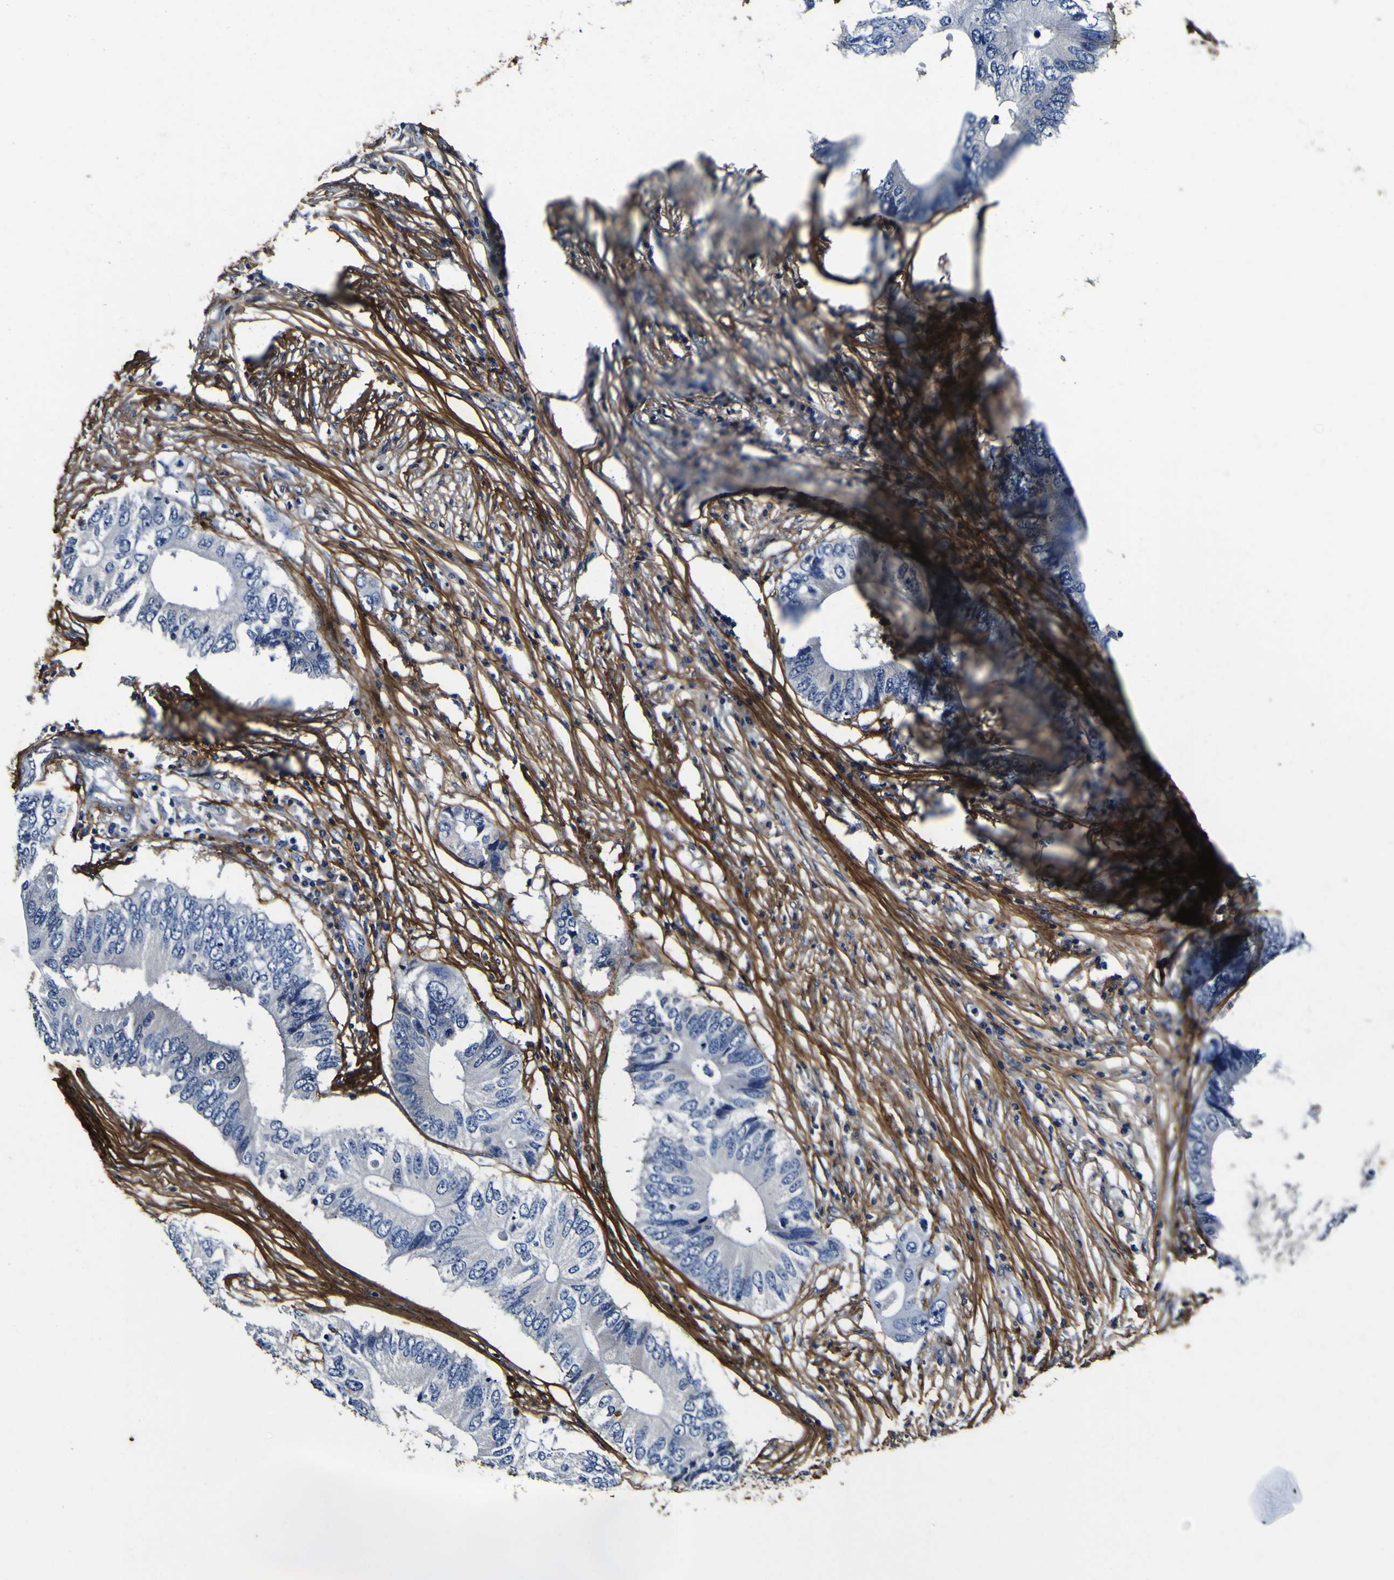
{"staining": {"intensity": "negative", "quantity": "none", "location": "none"}, "tissue": "colorectal cancer", "cell_type": "Tumor cells", "image_type": "cancer", "snomed": [{"axis": "morphology", "description": "Adenocarcinoma, NOS"}, {"axis": "topography", "description": "Colon"}], "caption": "Immunohistochemistry (IHC) of human colorectal cancer displays no expression in tumor cells.", "gene": "POSTN", "patient": {"sex": "male", "age": 71}}